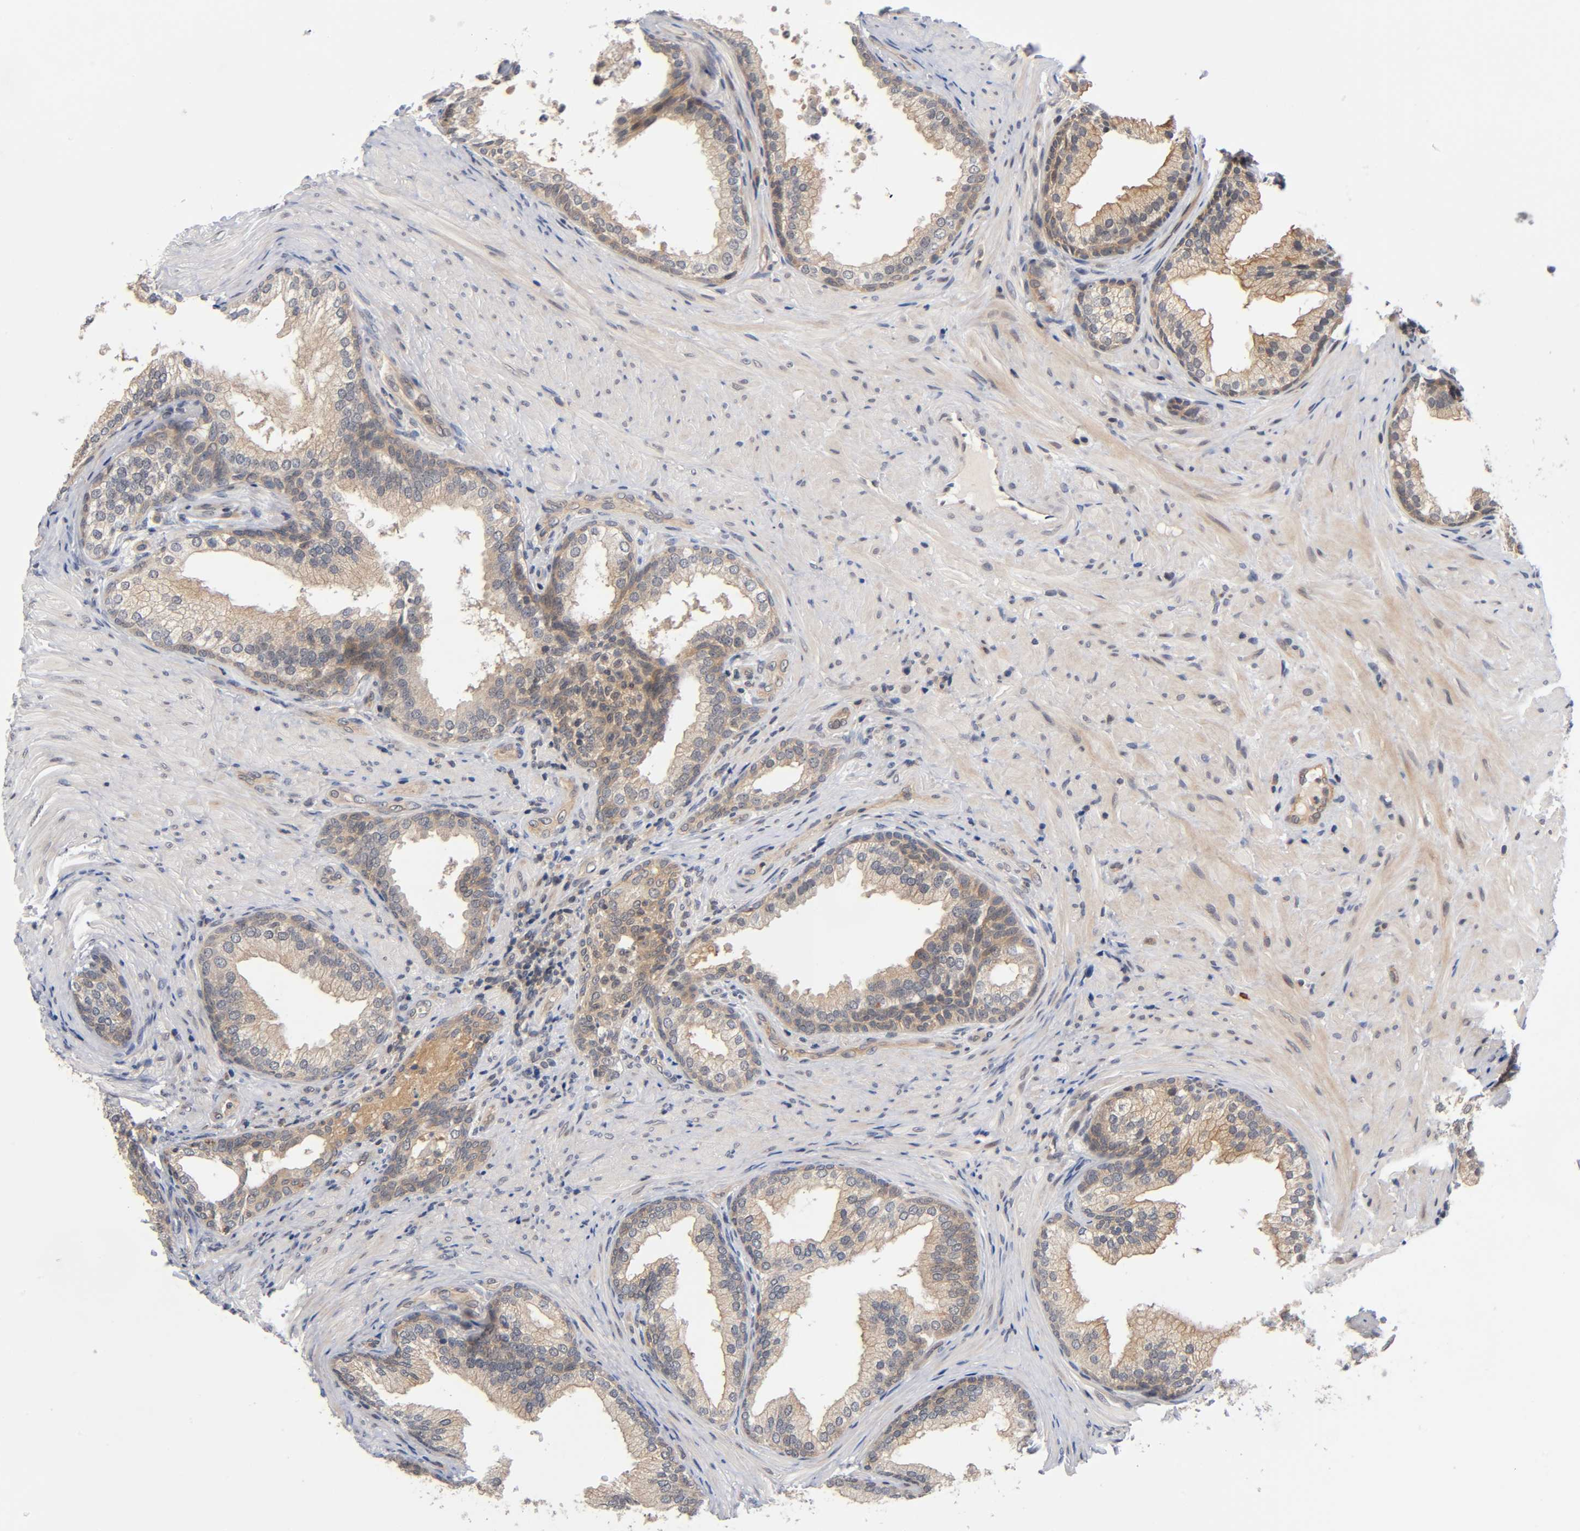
{"staining": {"intensity": "weak", "quantity": ">75%", "location": "cytoplasmic/membranous"}, "tissue": "prostate", "cell_type": "Glandular cells", "image_type": "normal", "snomed": [{"axis": "morphology", "description": "Normal tissue, NOS"}, {"axis": "topography", "description": "Prostate"}], "caption": "About >75% of glandular cells in benign human prostate exhibit weak cytoplasmic/membranous protein expression as visualized by brown immunohistochemical staining.", "gene": "PRKAB1", "patient": {"sex": "male", "age": 76}}